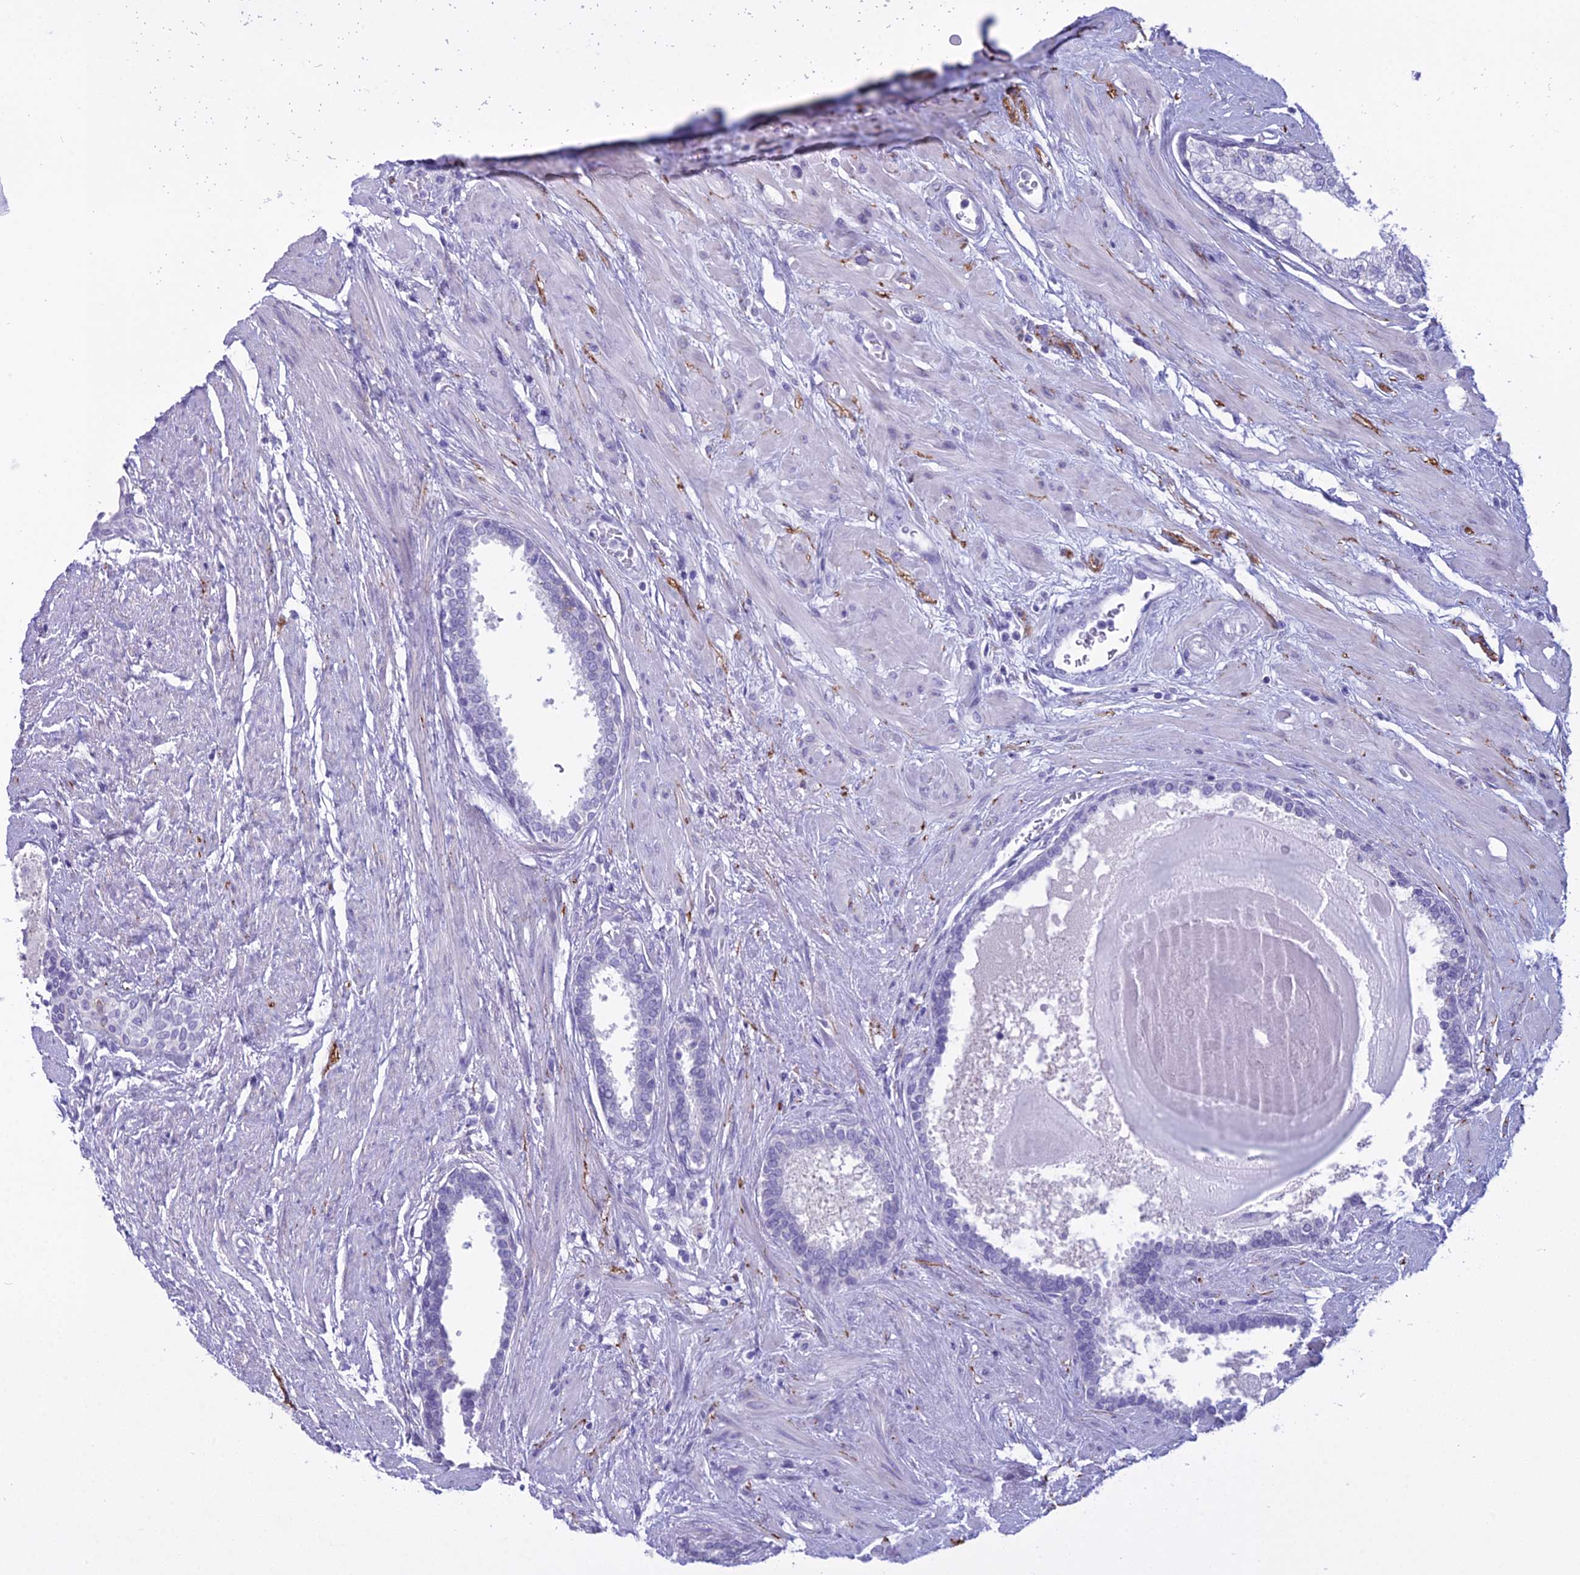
{"staining": {"intensity": "negative", "quantity": "none", "location": "none"}, "tissue": "prostate", "cell_type": "Glandular cells", "image_type": "normal", "snomed": [{"axis": "morphology", "description": "Normal tissue, NOS"}, {"axis": "topography", "description": "Prostate"}], "caption": "This is an IHC image of benign prostate. There is no positivity in glandular cells.", "gene": "MAP6", "patient": {"sex": "male", "age": 57}}